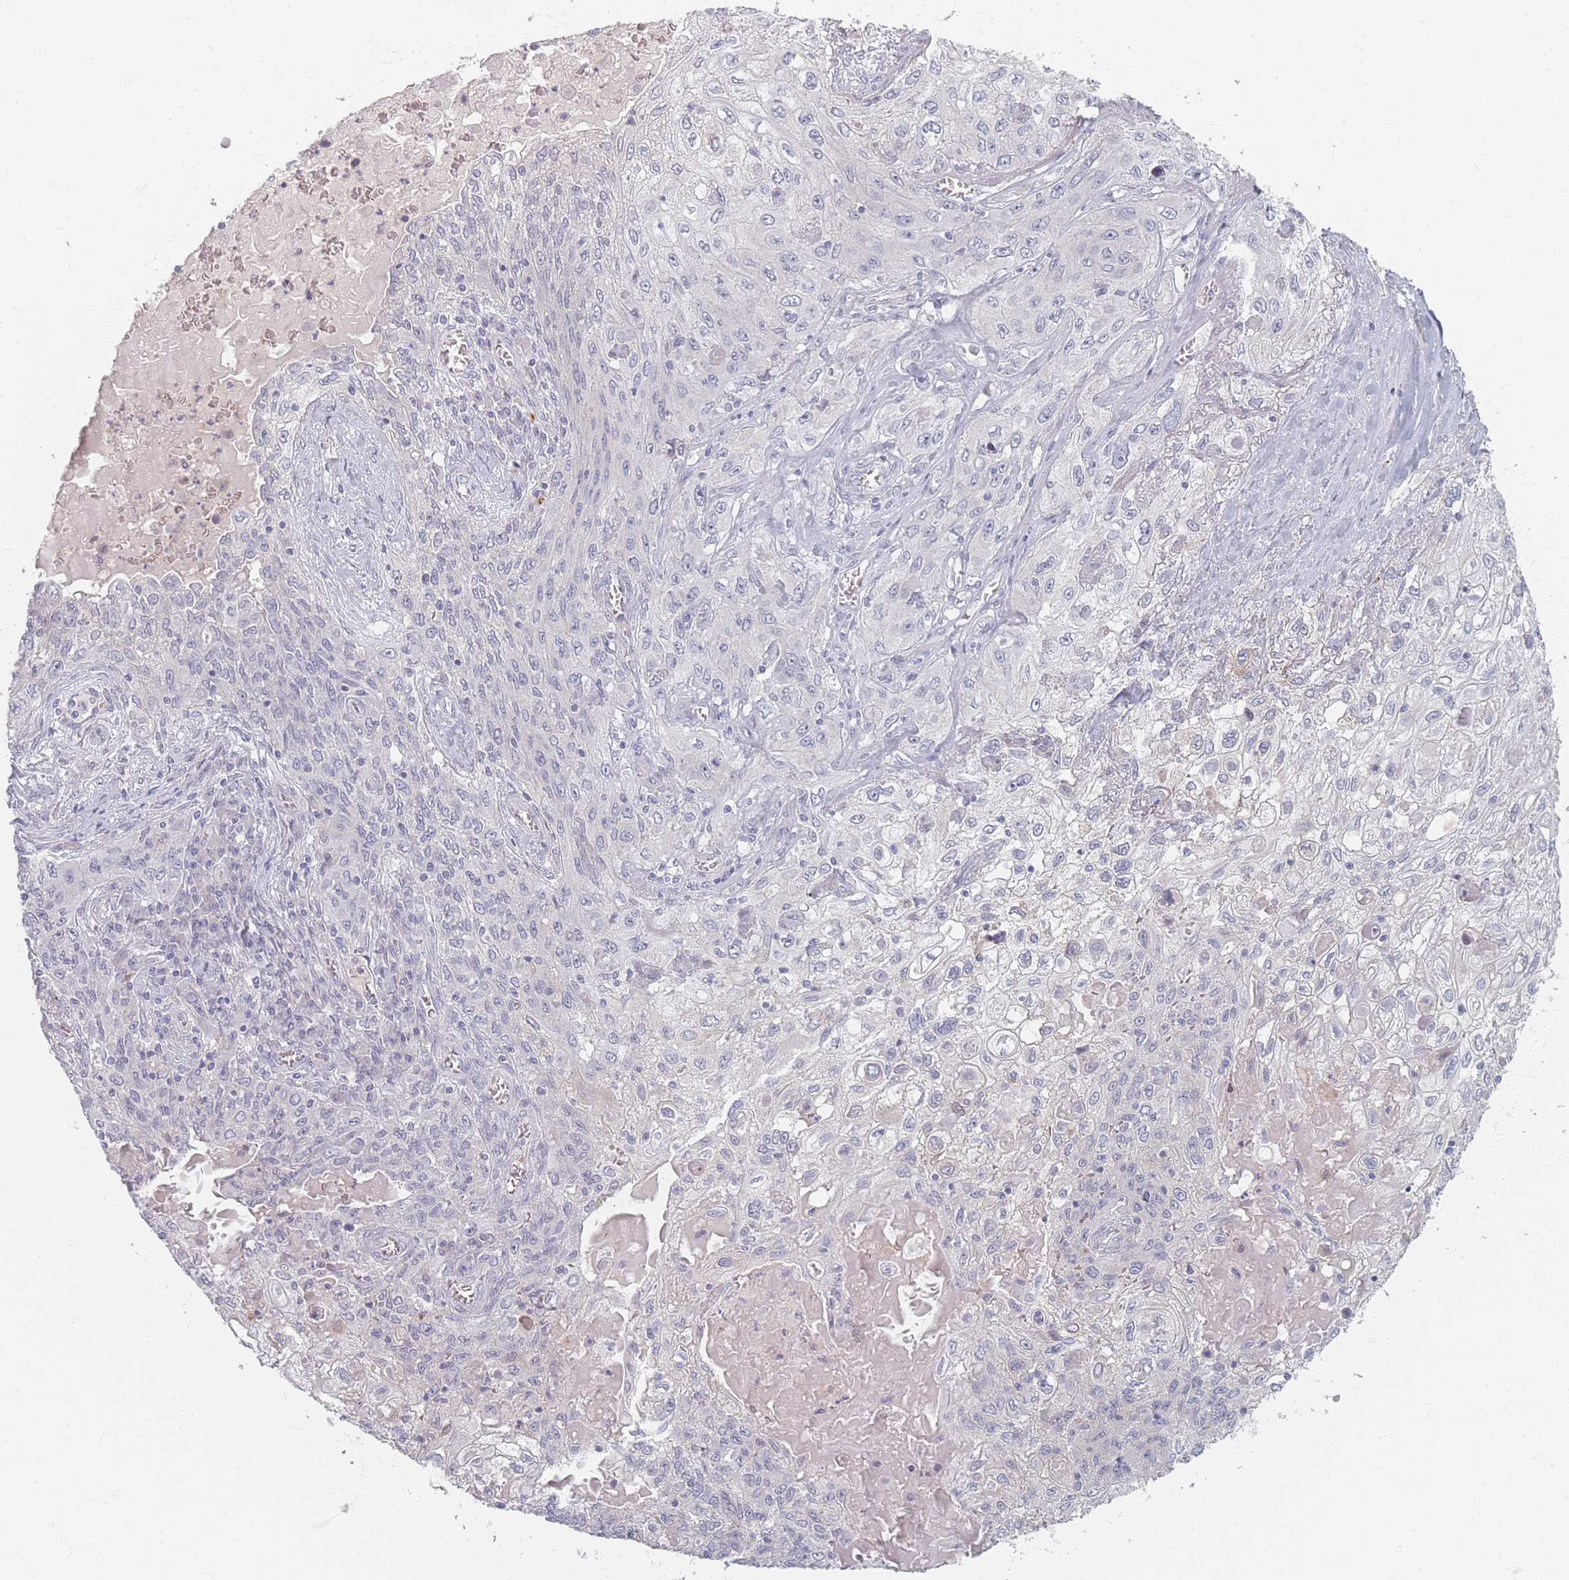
{"staining": {"intensity": "negative", "quantity": "none", "location": "none"}, "tissue": "lung cancer", "cell_type": "Tumor cells", "image_type": "cancer", "snomed": [{"axis": "morphology", "description": "Squamous cell carcinoma, NOS"}, {"axis": "topography", "description": "Lung"}], "caption": "Lung cancer (squamous cell carcinoma) was stained to show a protein in brown. There is no significant staining in tumor cells.", "gene": "TMOD1", "patient": {"sex": "female", "age": 69}}